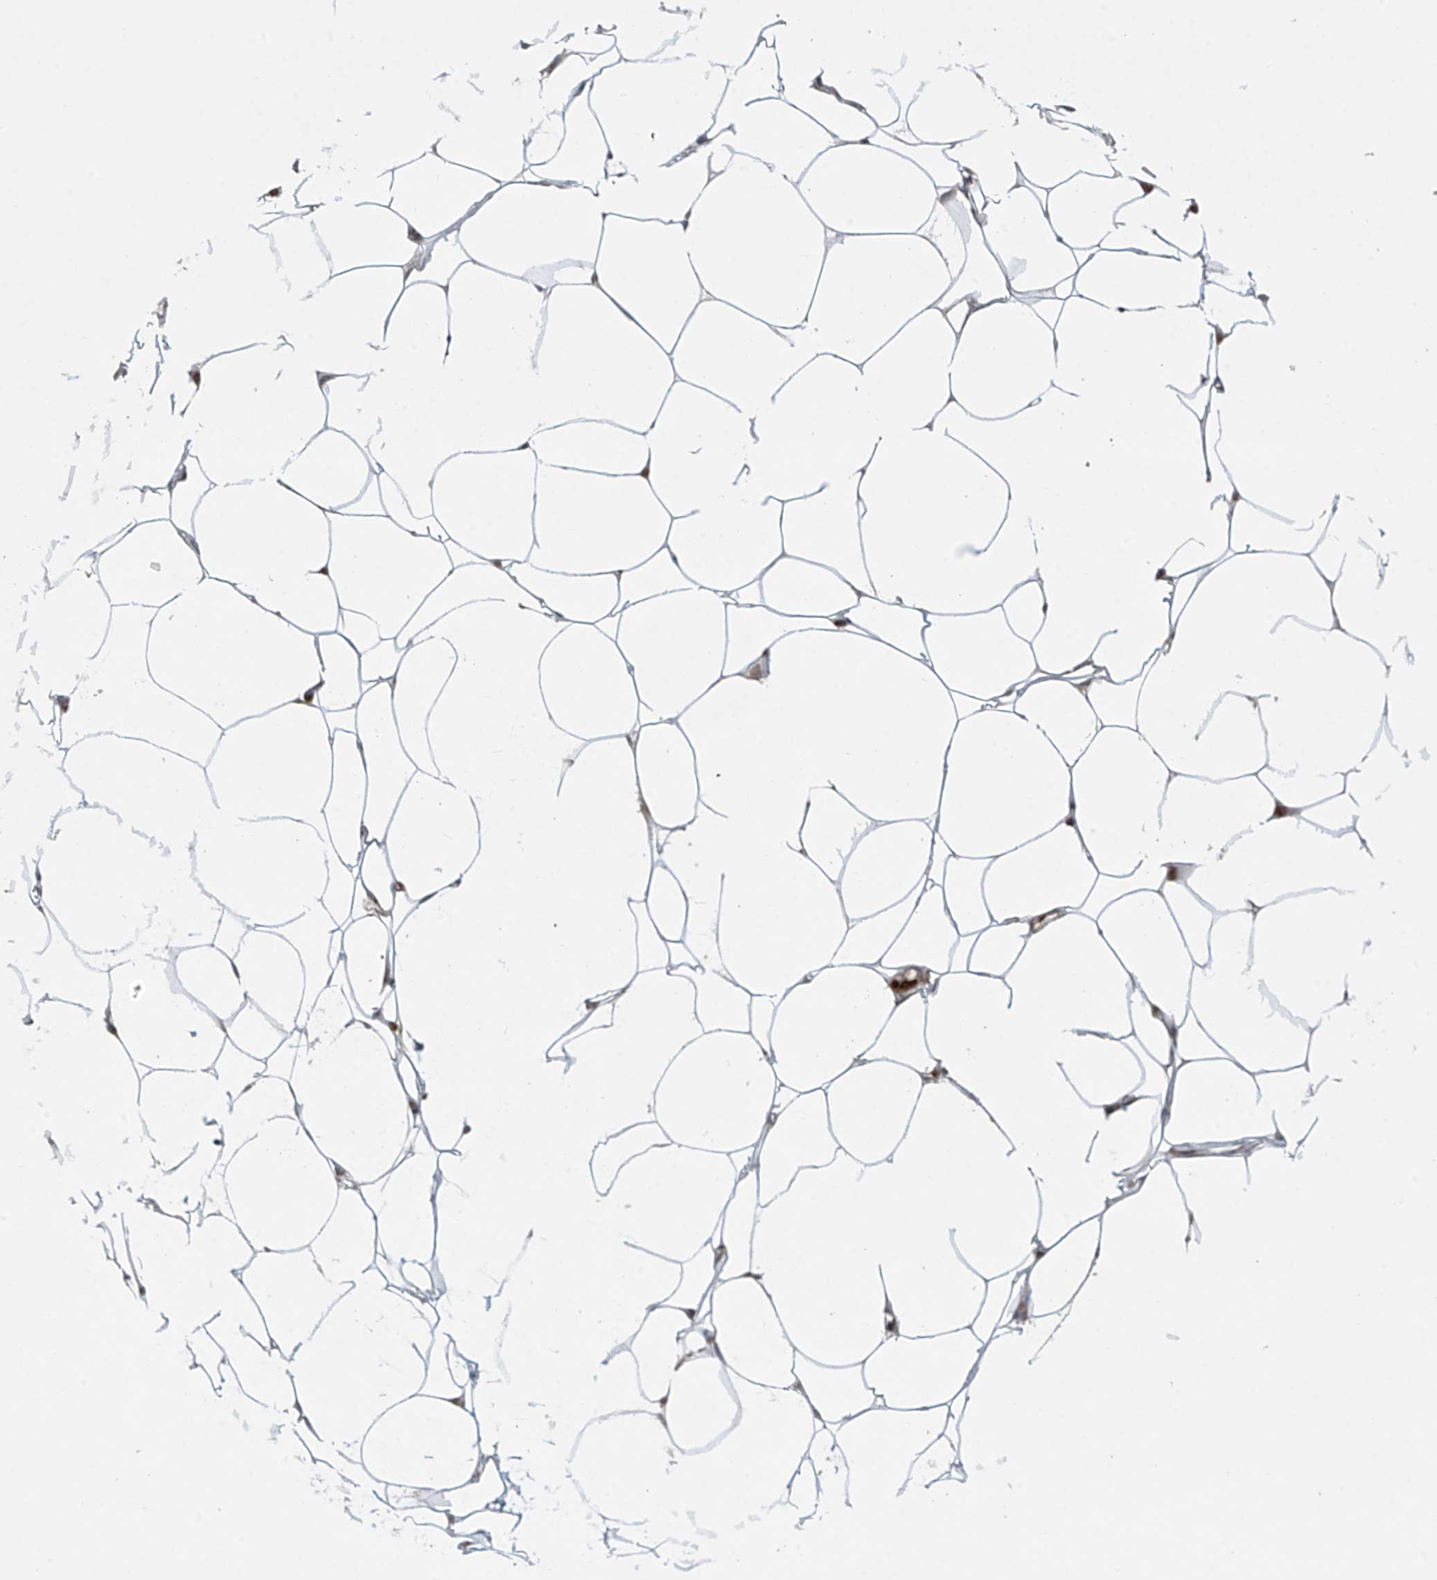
{"staining": {"intensity": "negative", "quantity": "none", "location": "none"}, "tissue": "adipose tissue", "cell_type": "Adipocytes", "image_type": "normal", "snomed": [{"axis": "morphology", "description": "Normal tissue, NOS"}, {"axis": "topography", "description": "Breast"}], "caption": "High magnification brightfield microscopy of benign adipose tissue stained with DAB (brown) and counterstained with hematoxylin (blue): adipocytes show no significant positivity. (Stains: DAB immunohistochemistry (IHC) with hematoxylin counter stain, Microscopy: brightfield microscopy at high magnification).", "gene": "PPAT", "patient": {"sex": "female", "age": 23}}